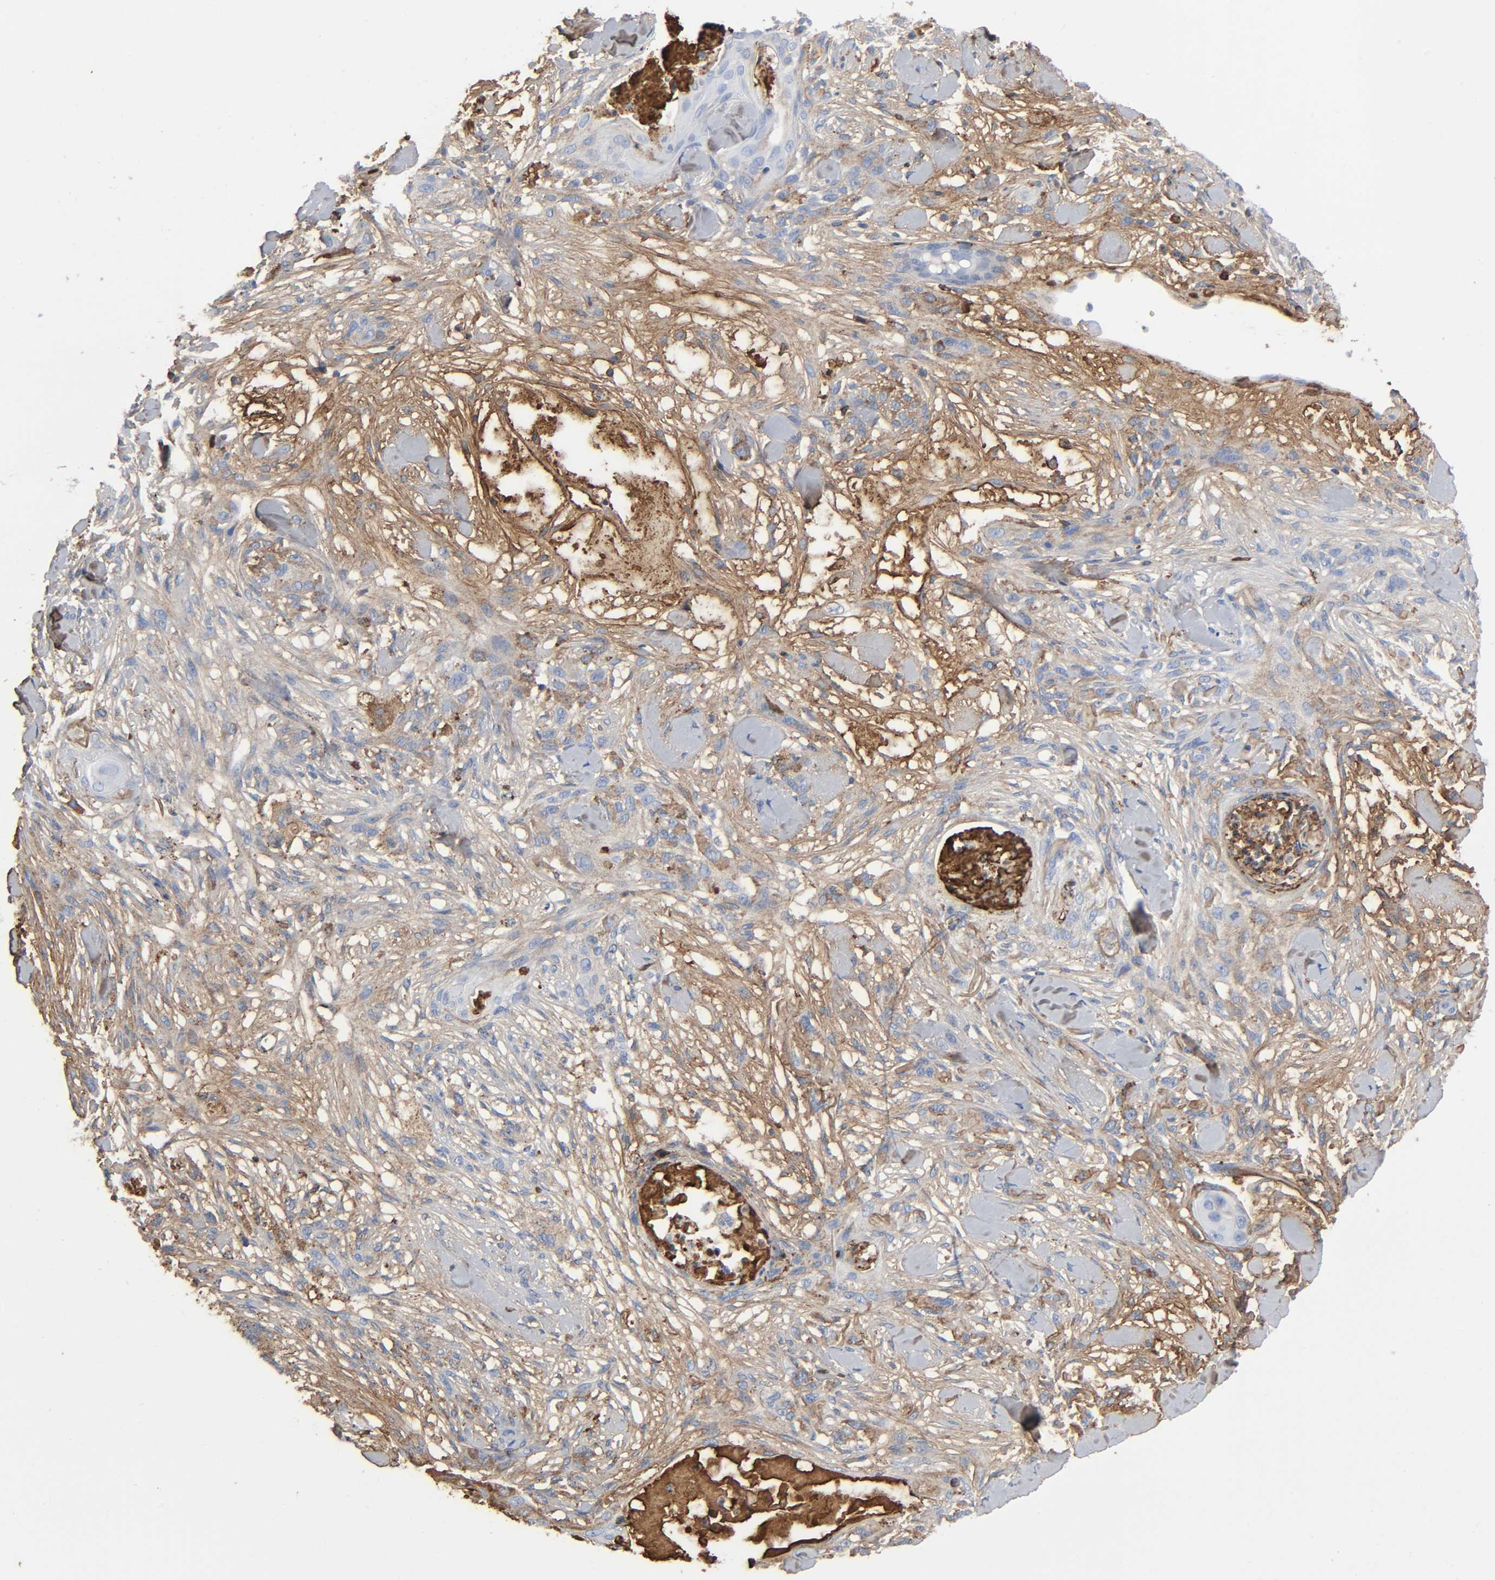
{"staining": {"intensity": "weak", "quantity": "<25%", "location": "cytoplasmic/membranous"}, "tissue": "skin cancer", "cell_type": "Tumor cells", "image_type": "cancer", "snomed": [{"axis": "morphology", "description": "Squamous cell carcinoma, NOS"}, {"axis": "topography", "description": "Skin"}], "caption": "Skin squamous cell carcinoma was stained to show a protein in brown. There is no significant staining in tumor cells.", "gene": "C3", "patient": {"sex": "female", "age": 59}}